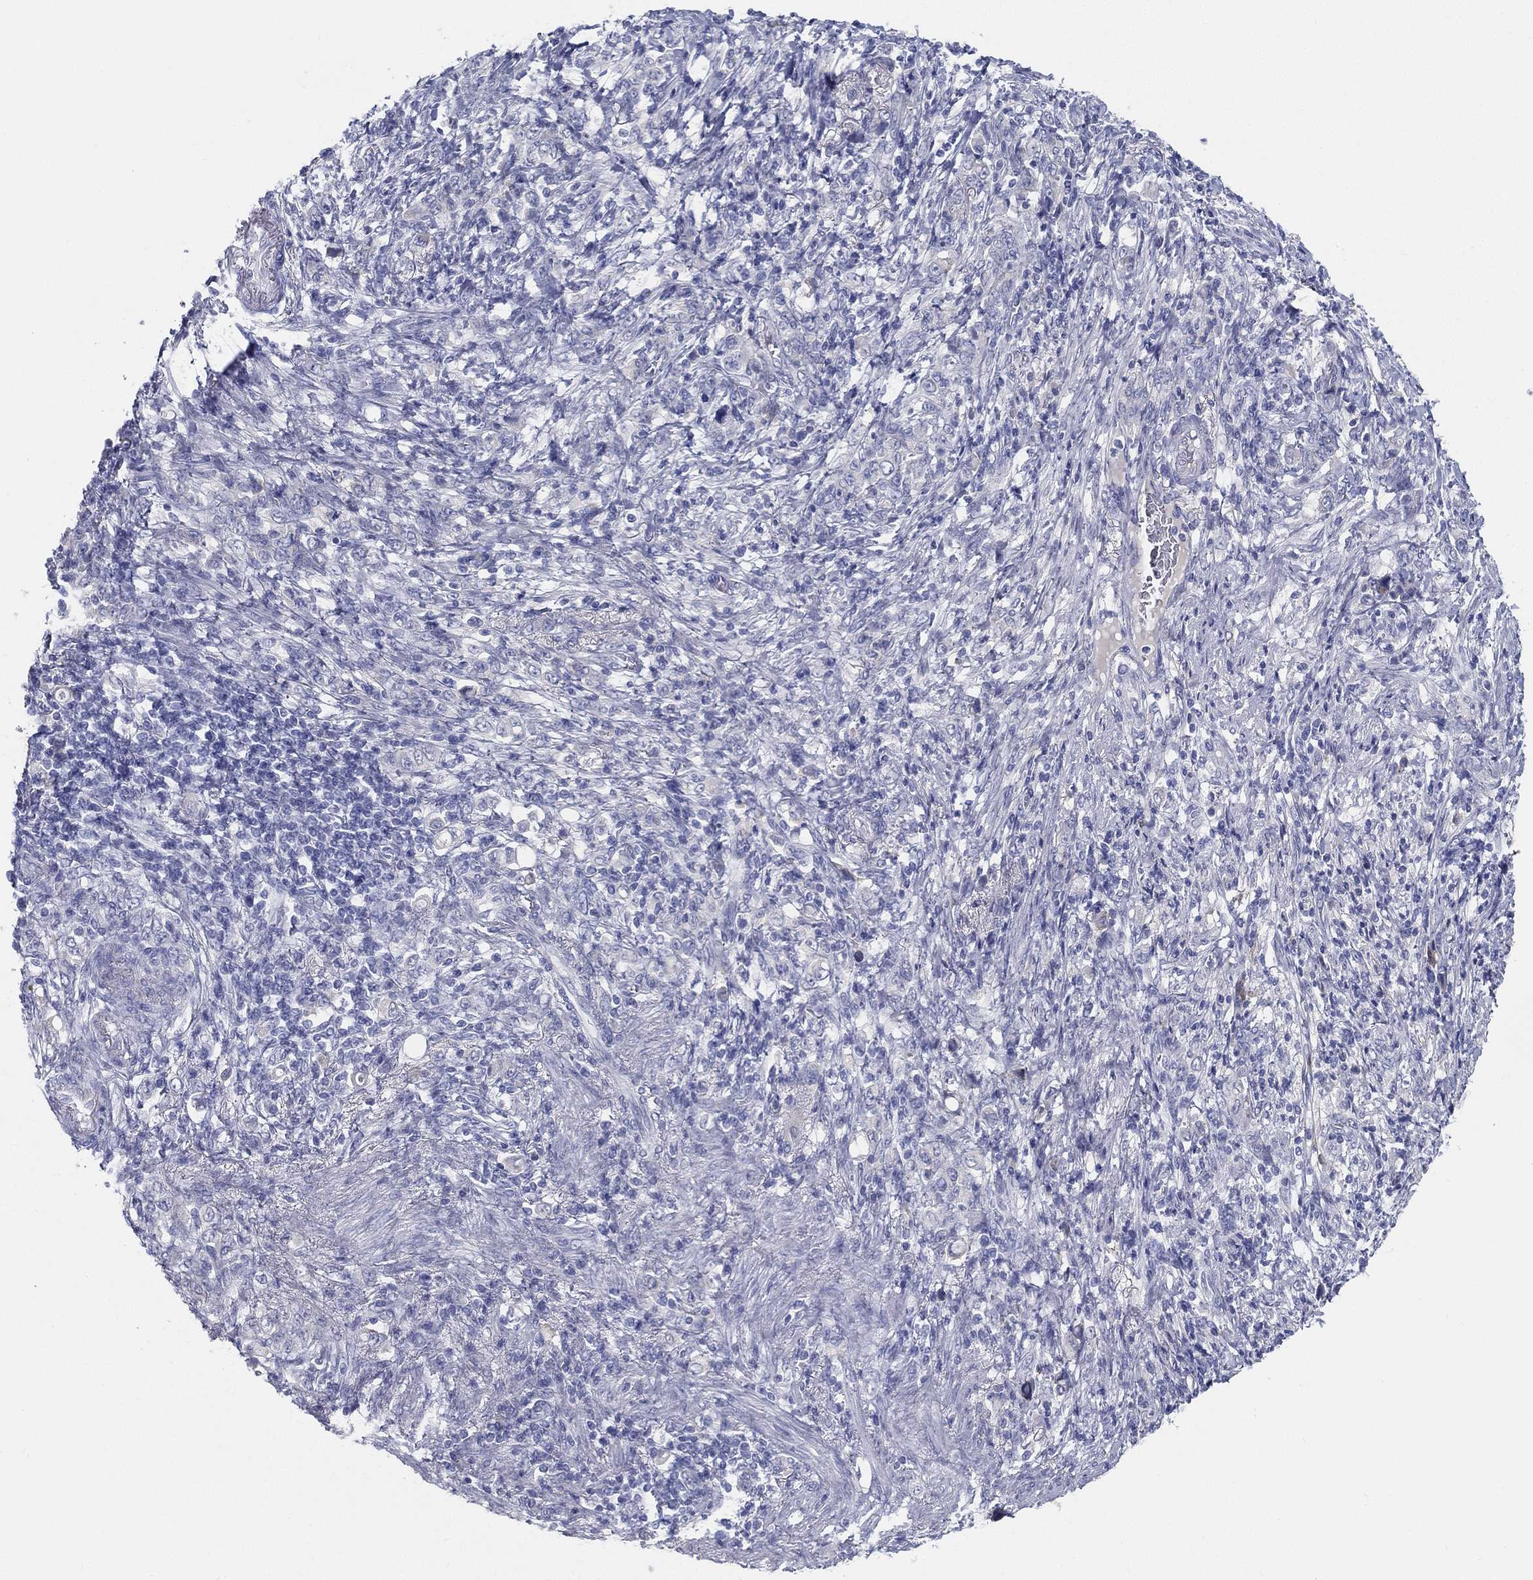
{"staining": {"intensity": "negative", "quantity": "none", "location": "none"}, "tissue": "stomach cancer", "cell_type": "Tumor cells", "image_type": "cancer", "snomed": [{"axis": "morphology", "description": "Normal tissue, NOS"}, {"axis": "morphology", "description": "Adenocarcinoma, NOS"}, {"axis": "topography", "description": "Stomach"}], "caption": "High magnification brightfield microscopy of stomach cancer (adenocarcinoma) stained with DAB (3,3'-diaminobenzidine) (brown) and counterstained with hematoxylin (blue): tumor cells show no significant positivity. (DAB (3,3'-diaminobenzidine) immunohistochemistry (IHC) with hematoxylin counter stain).", "gene": "STS", "patient": {"sex": "female", "age": 79}}